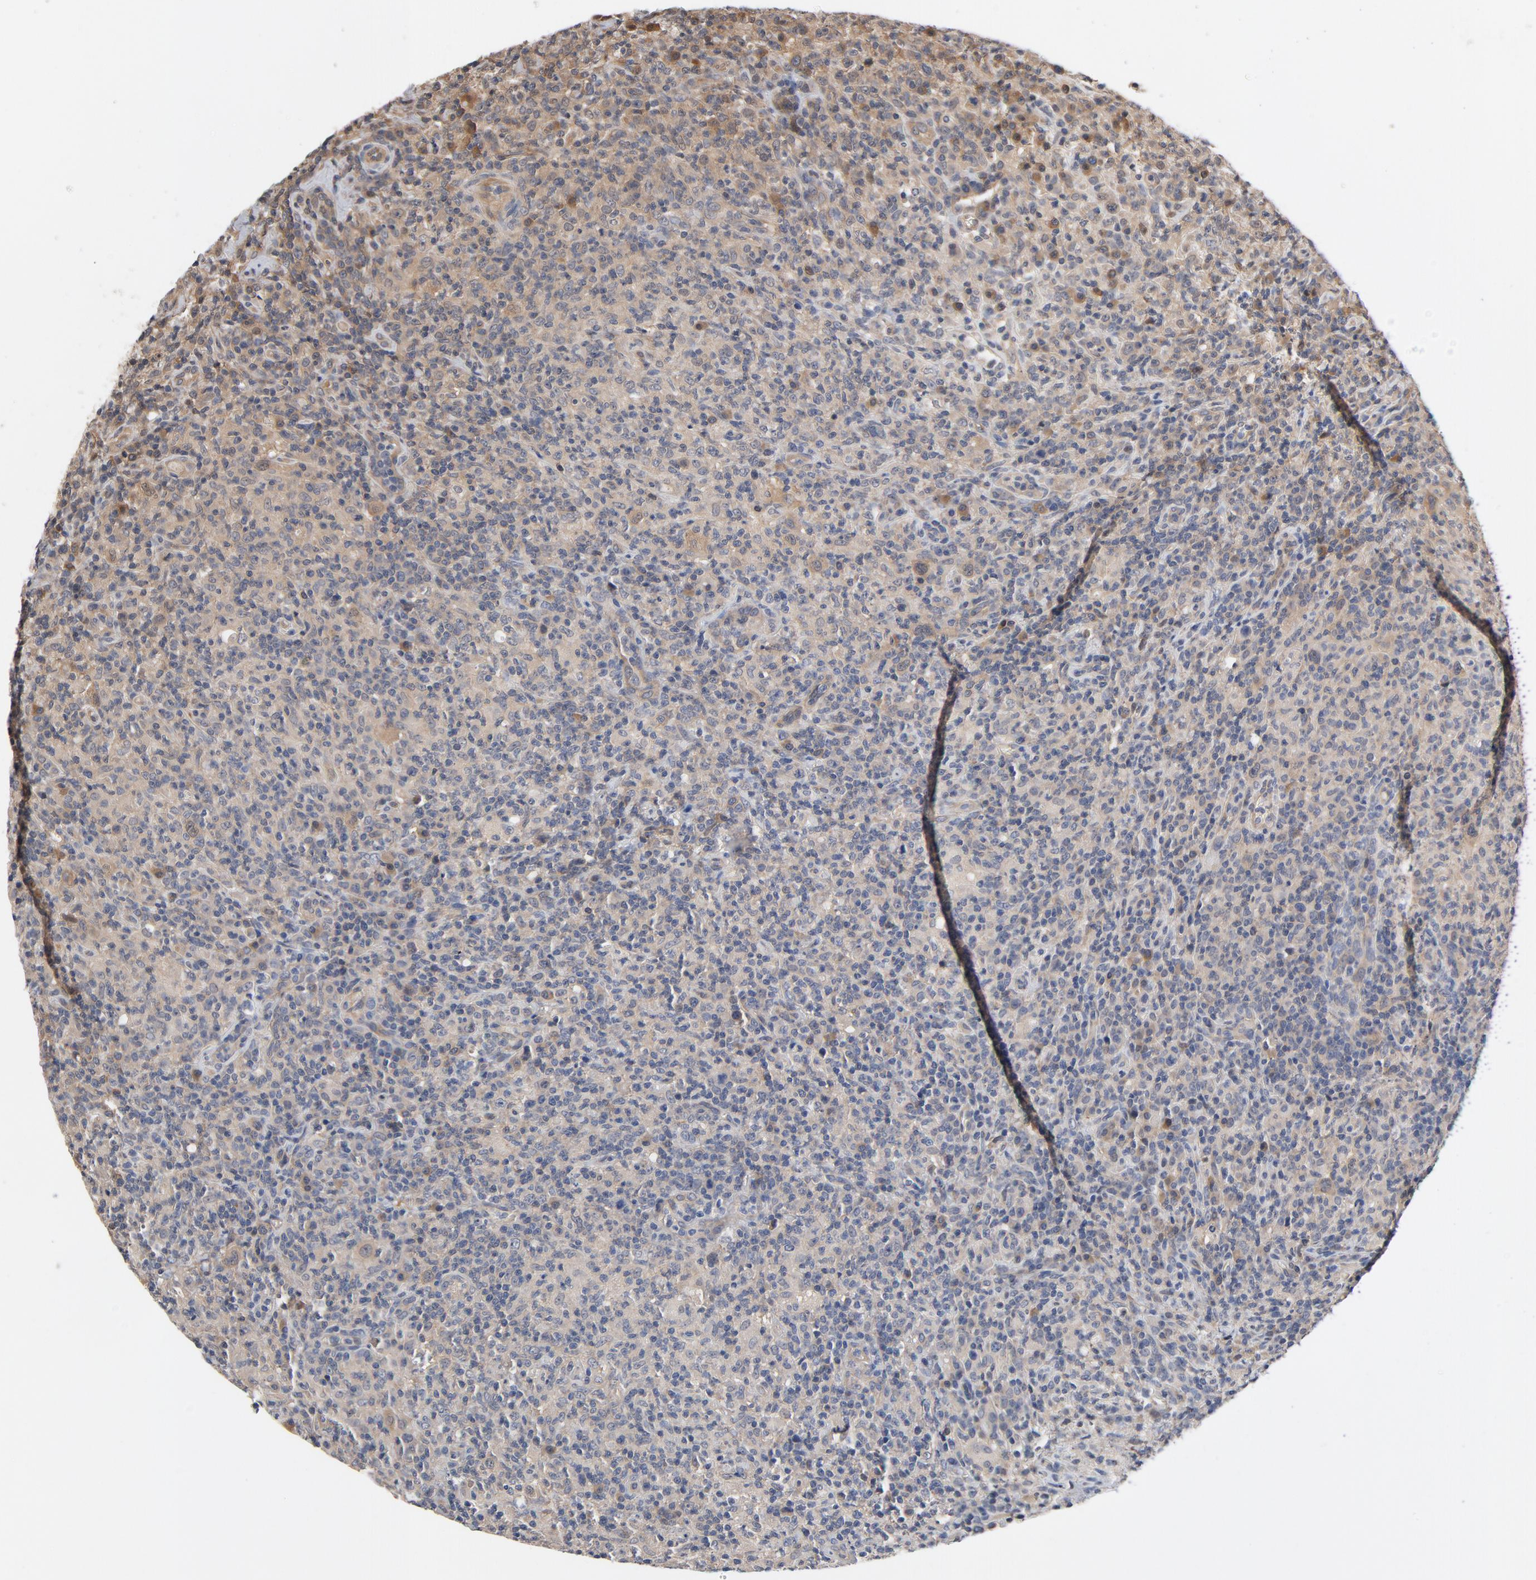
{"staining": {"intensity": "negative", "quantity": "none", "location": "none"}, "tissue": "lymphoma", "cell_type": "Tumor cells", "image_type": "cancer", "snomed": [{"axis": "morphology", "description": "Hodgkin's disease, NOS"}, {"axis": "topography", "description": "Lymph node"}], "caption": "There is no significant positivity in tumor cells of Hodgkin's disease. (DAB (3,3'-diaminobenzidine) immunohistochemistry (IHC), high magnification).", "gene": "PITPNM2", "patient": {"sex": "male", "age": 65}}